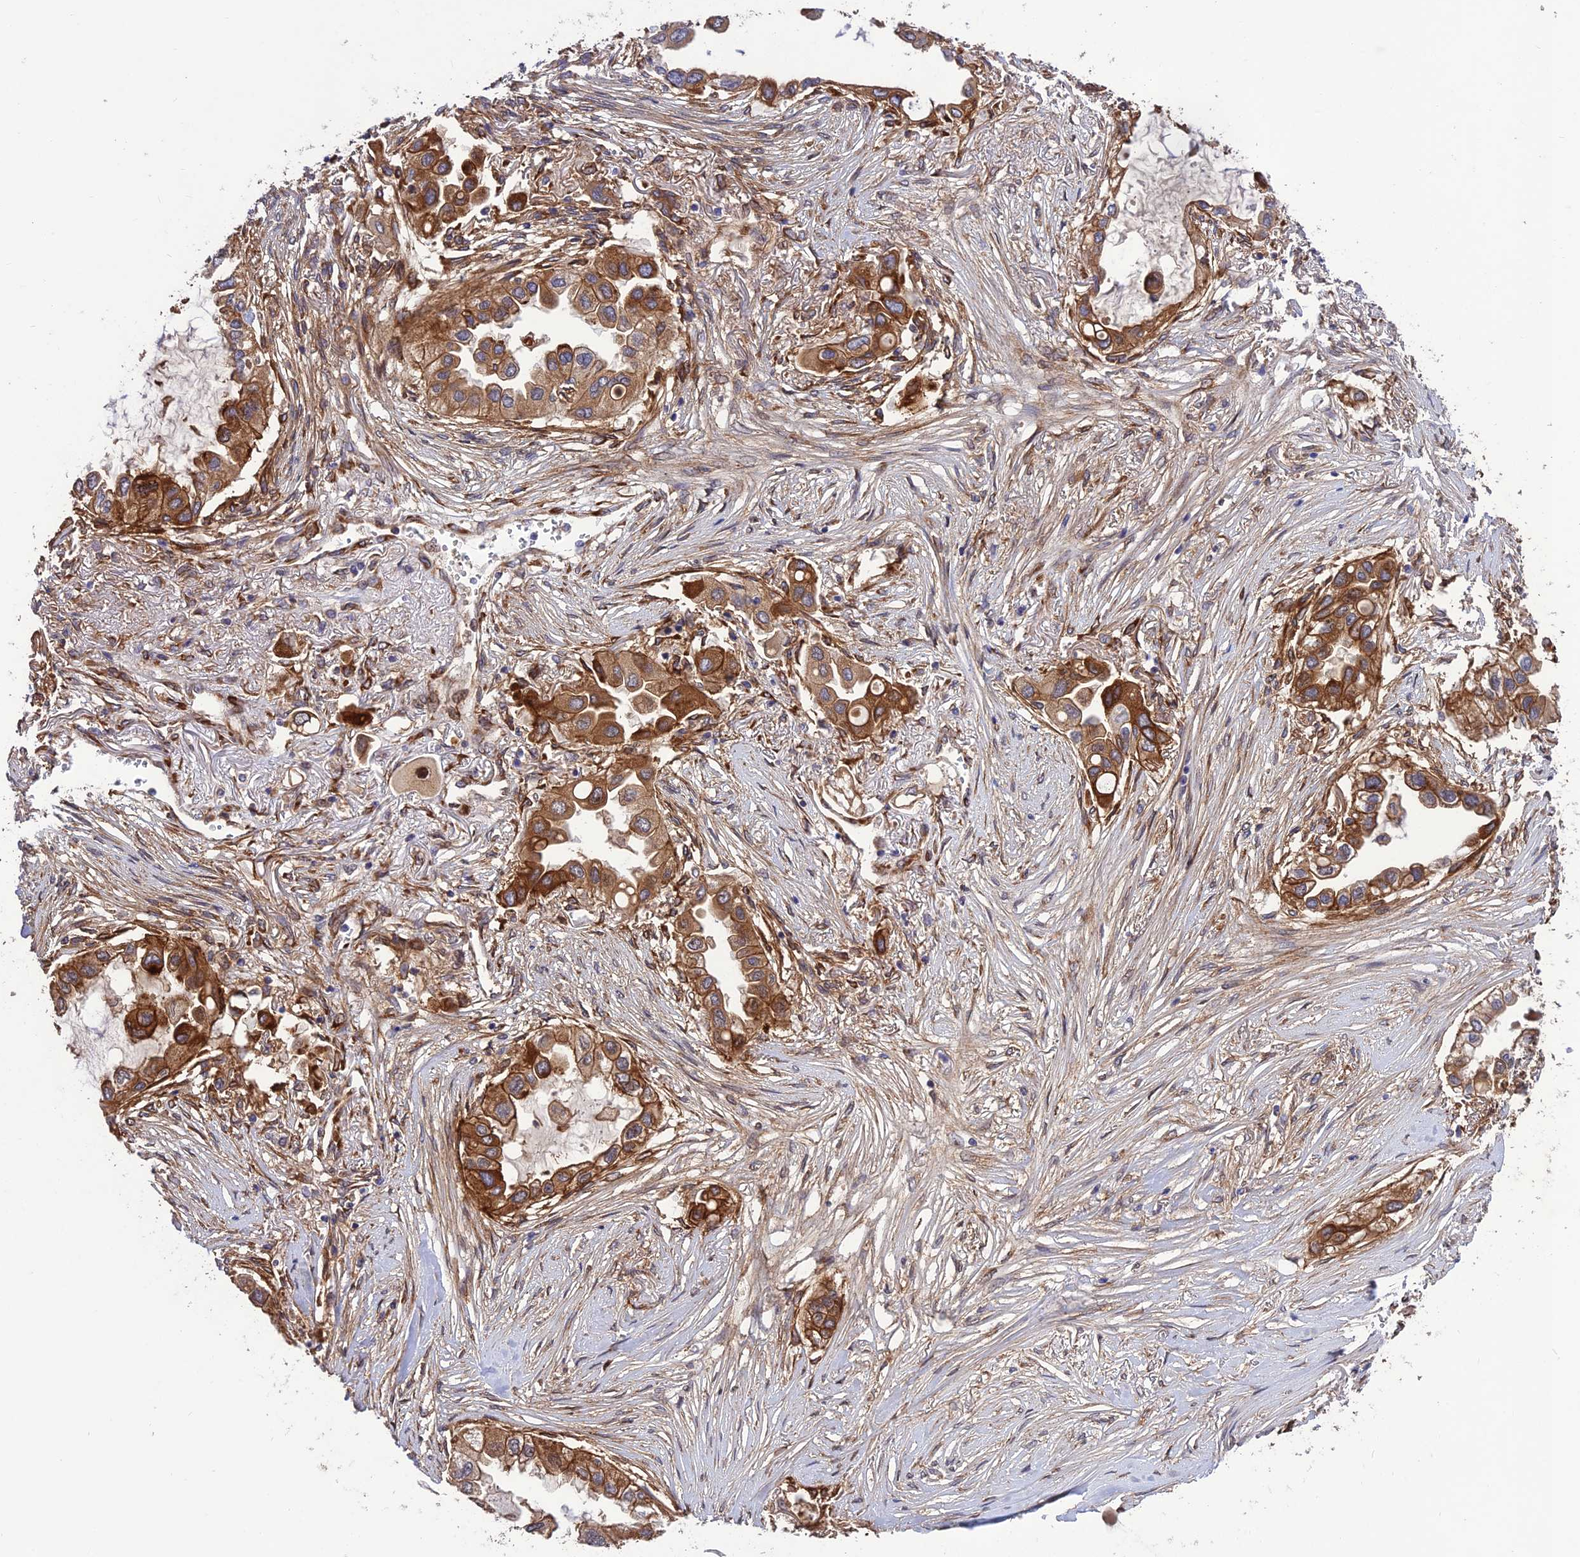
{"staining": {"intensity": "strong", "quantity": ">75%", "location": "cytoplasmic/membranous"}, "tissue": "lung cancer", "cell_type": "Tumor cells", "image_type": "cancer", "snomed": [{"axis": "morphology", "description": "Adenocarcinoma, NOS"}, {"axis": "topography", "description": "Lung"}], "caption": "A brown stain highlights strong cytoplasmic/membranous expression of a protein in human lung cancer (adenocarcinoma) tumor cells.", "gene": "CRTAP", "patient": {"sex": "female", "age": 76}}